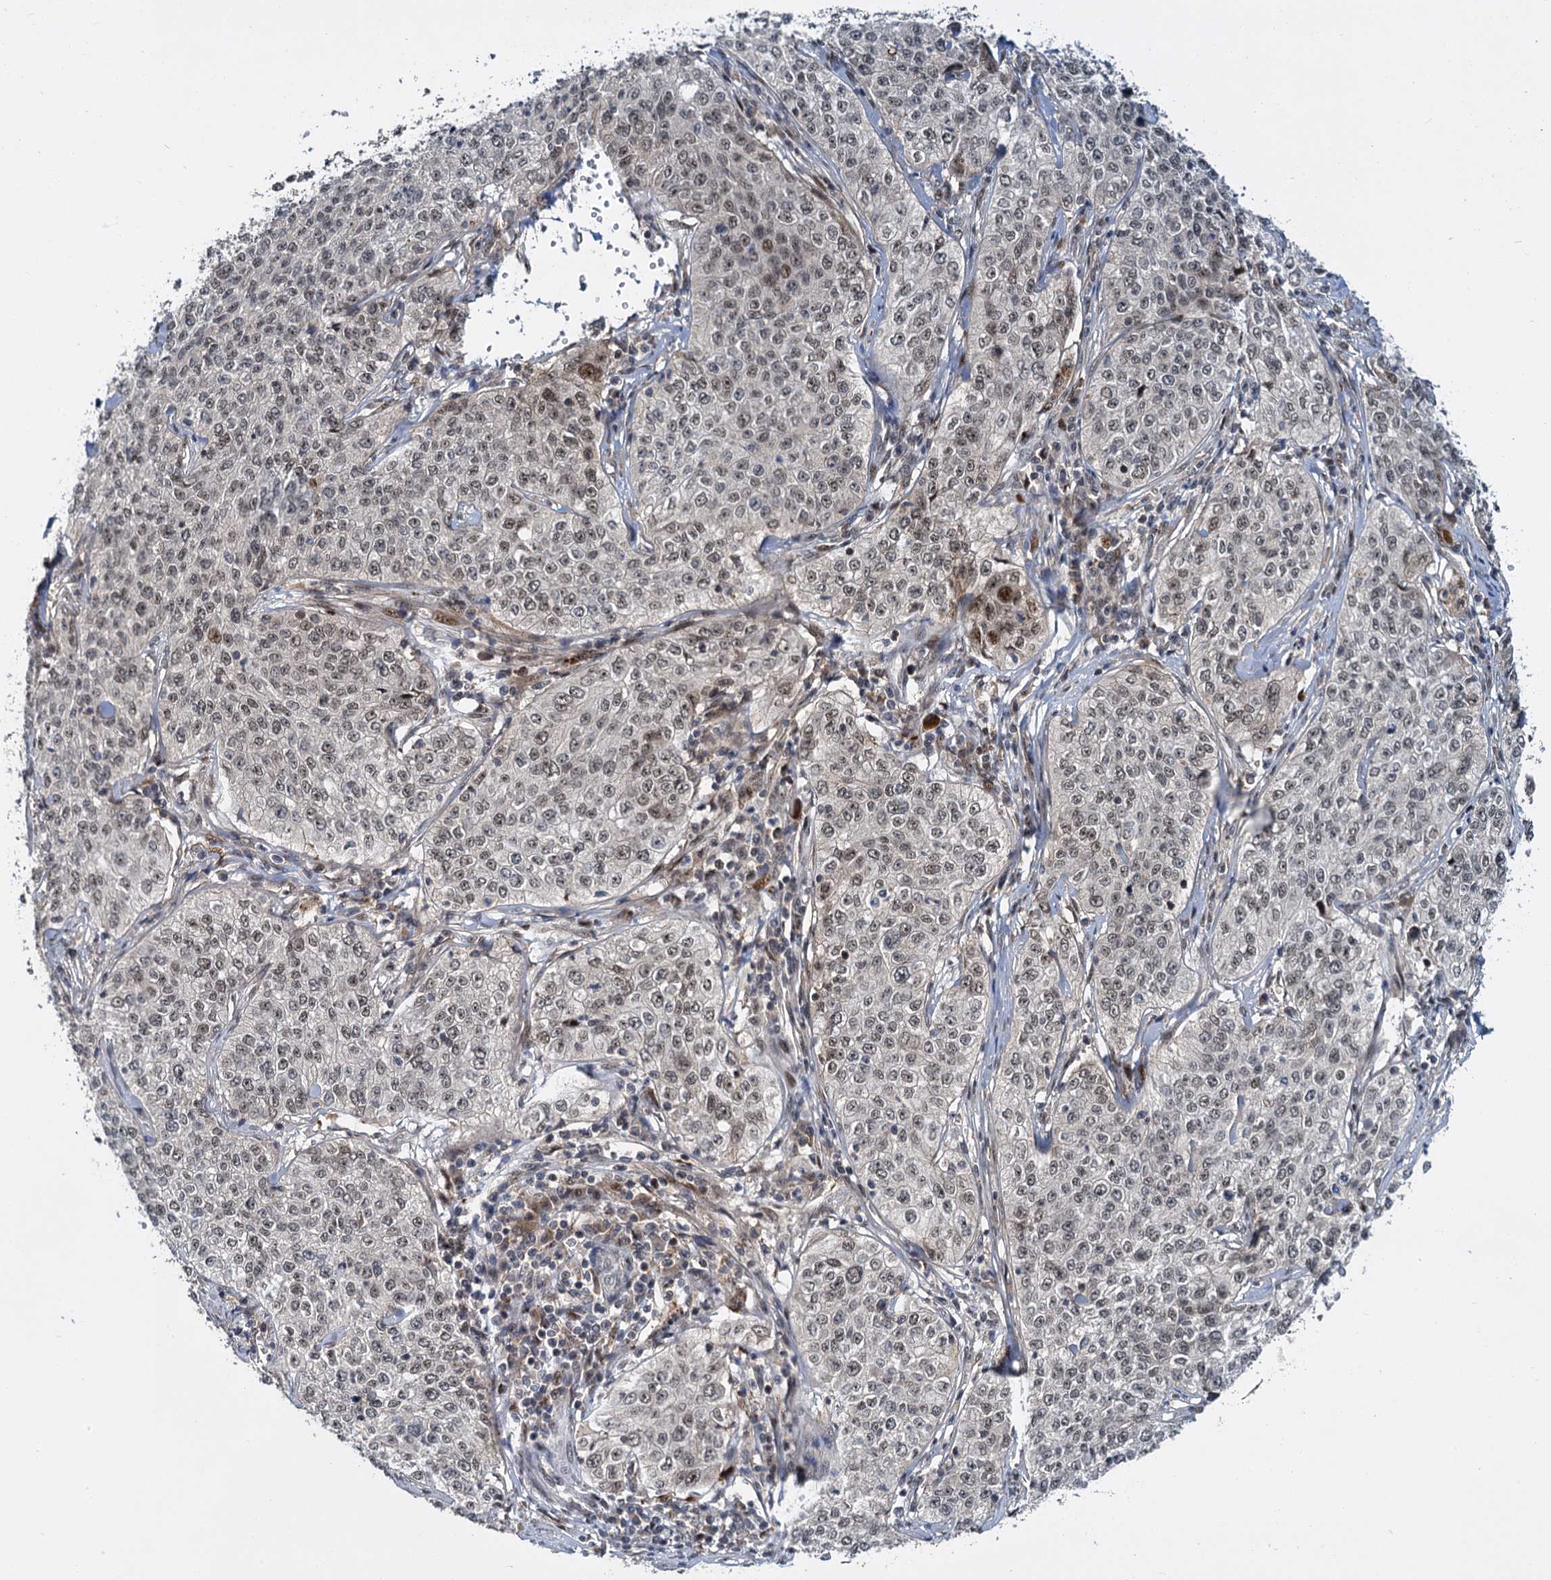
{"staining": {"intensity": "weak", "quantity": ">75%", "location": "nuclear"}, "tissue": "cervical cancer", "cell_type": "Tumor cells", "image_type": "cancer", "snomed": [{"axis": "morphology", "description": "Squamous cell carcinoma, NOS"}, {"axis": "topography", "description": "Cervix"}], "caption": "Protein staining of squamous cell carcinoma (cervical) tissue shows weak nuclear expression in about >75% of tumor cells.", "gene": "MBD6", "patient": {"sex": "female", "age": 35}}